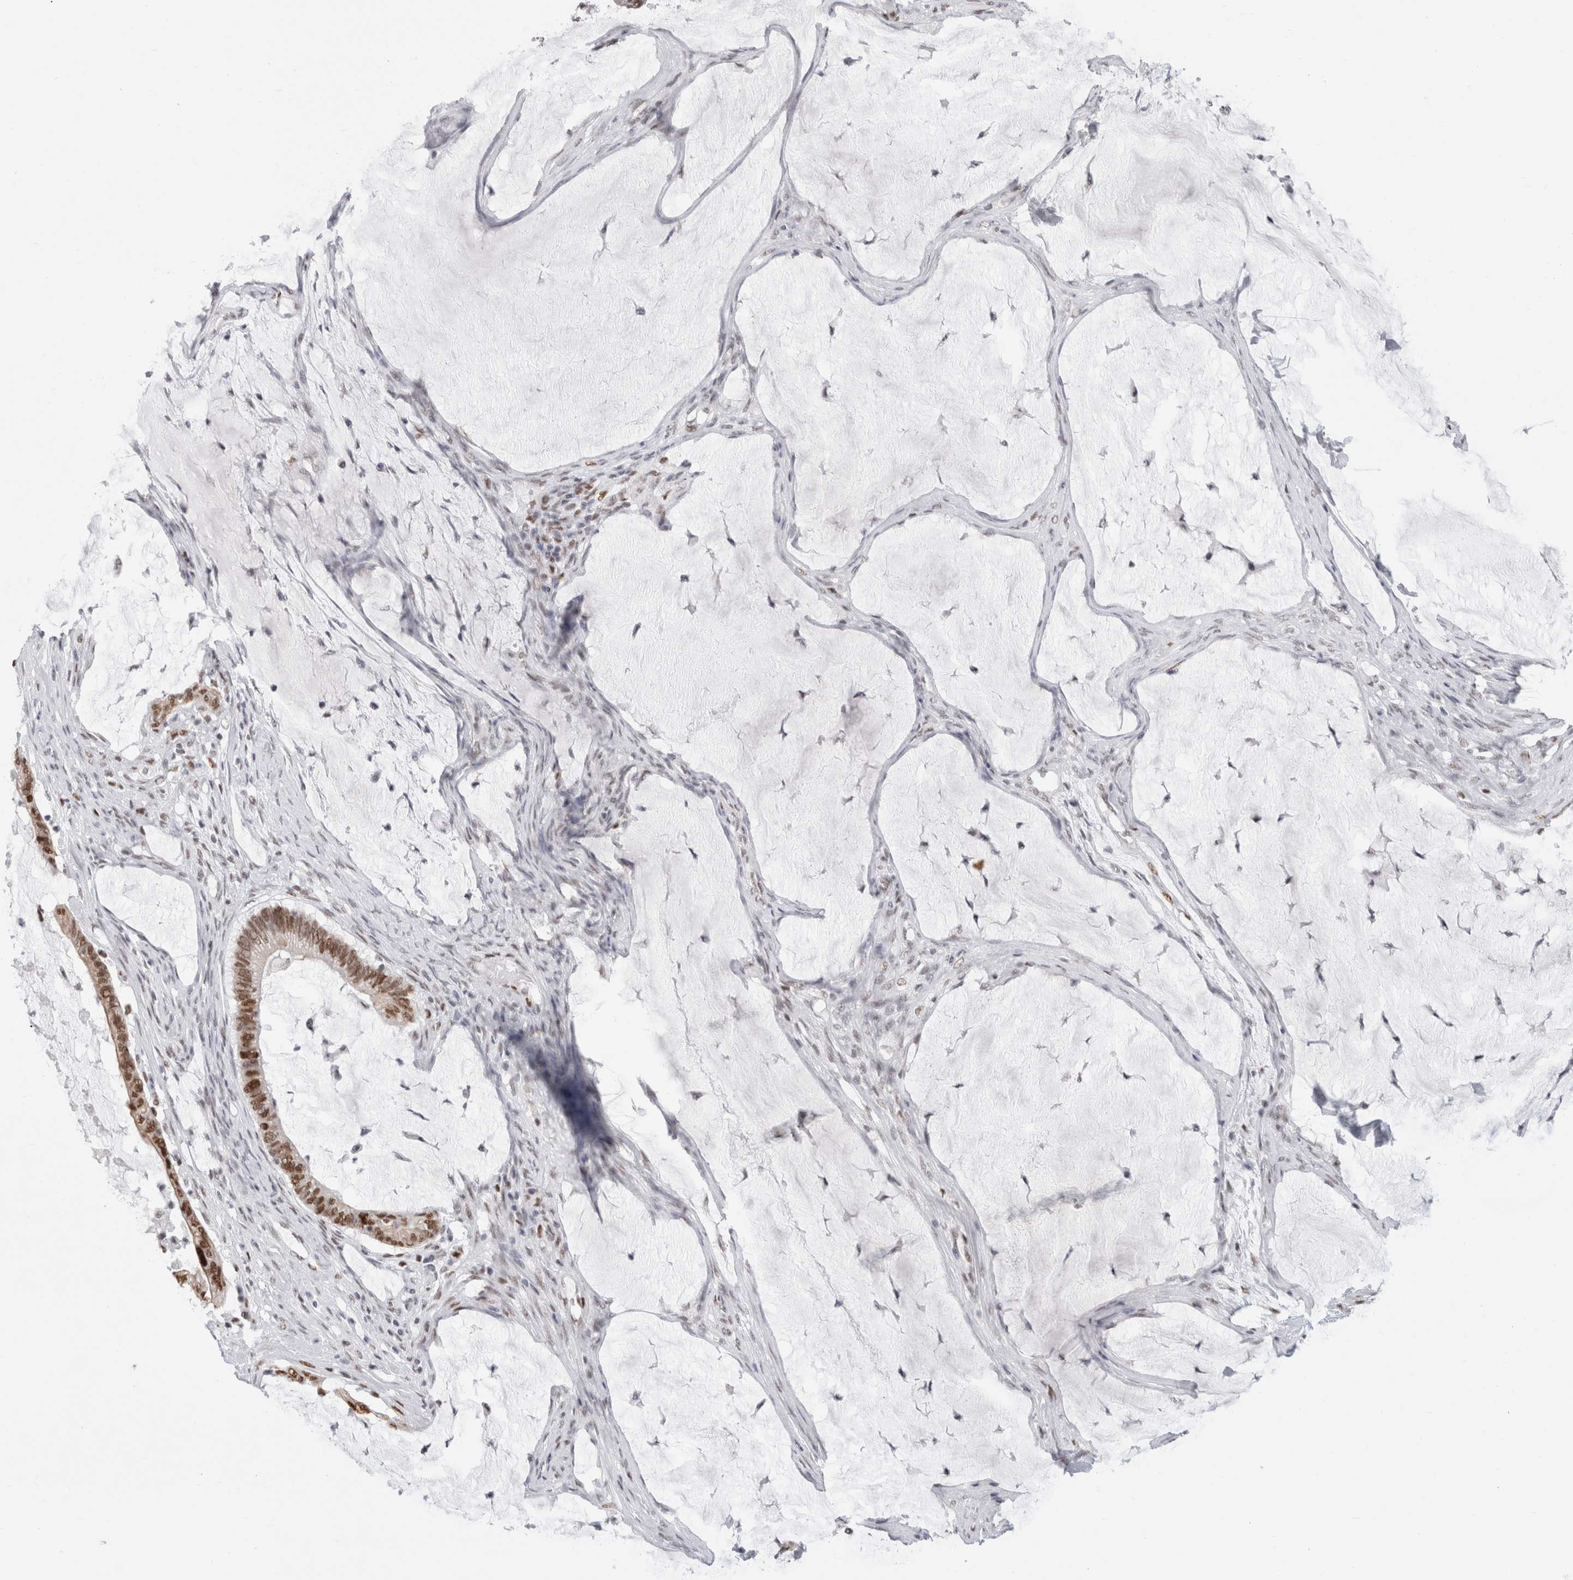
{"staining": {"intensity": "moderate", "quantity": ">75%", "location": "nuclear"}, "tissue": "ovarian cancer", "cell_type": "Tumor cells", "image_type": "cancer", "snomed": [{"axis": "morphology", "description": "Cystadenocarcinoma, mucinous, NOS"}, {"axis": "topography", "description": "Ovary"}], "caption": "Ovarian cancer stained with DAB IHC exhibits medium levels of moderate nuclear staining in about >75% of tumor cells. Immunohistochemistry (ihc) stains the protein of interest in brown and the nuclei are stained blue.", "gene": "SMARCC1", "patient": {"sex": "female", "age": 61}}